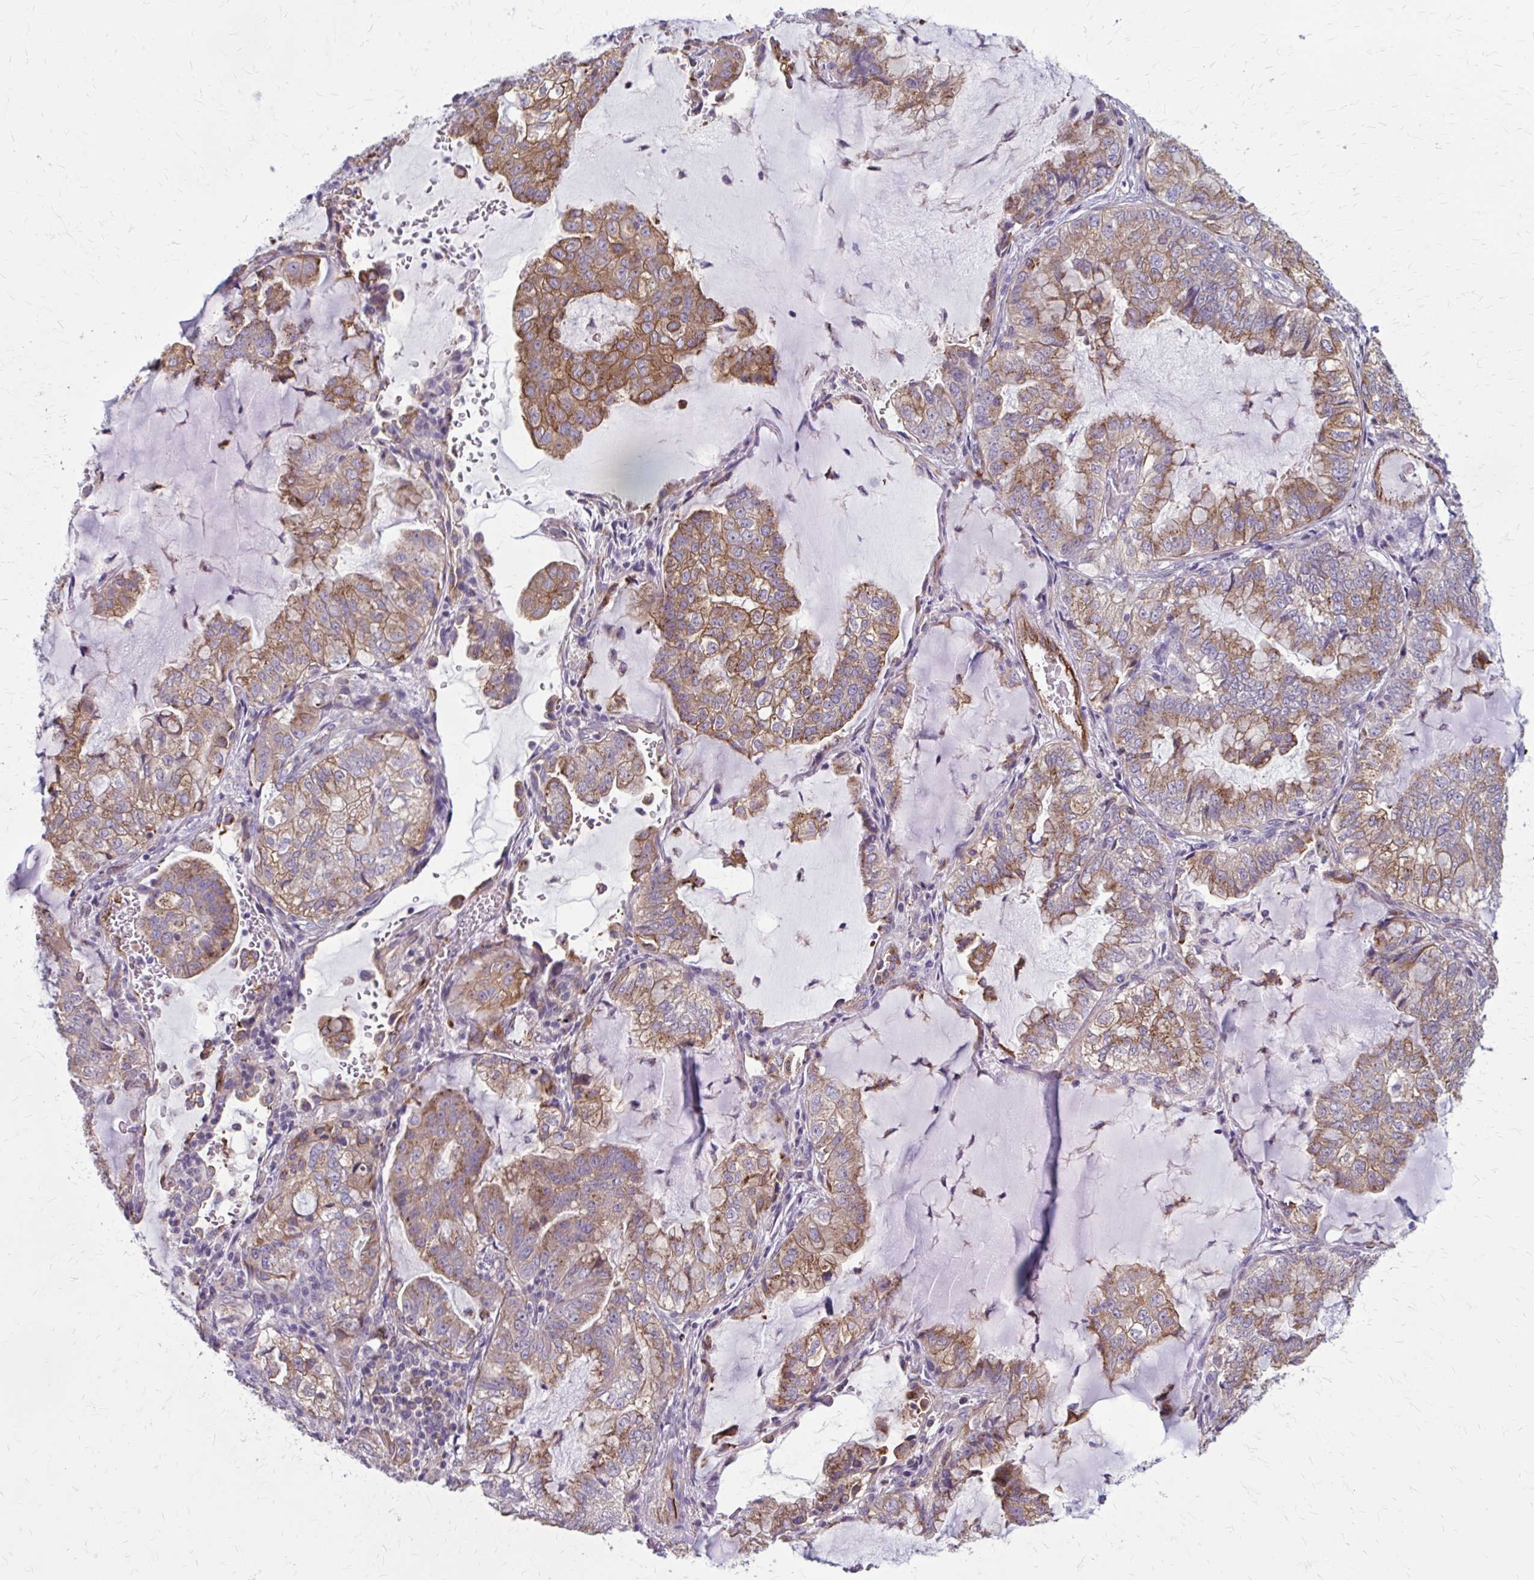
{"staining": {"intensity": "moderate", "quantity": "25%-75%", "location": "cytoplasmic/membranous"}, "tissue": "lung cancer", "cell_type": "Tumor cells", "image_type": "cancer", "snomed": [{"axis": "morphology", "description": "Adenocarcinoma, NOS"}, {"axis": "topography", "description": "Lymph node"}, {"axis": "topography", "description": "Lung"}], "caption": "Tumor cells display medium levels of moderate cytoplasmic/membranous staining in approximately 25%-75% of cells in human lung adenocarcinoma.", "gene": "ZDHHC7", "patient": {"sex": "male", "age": 66}}